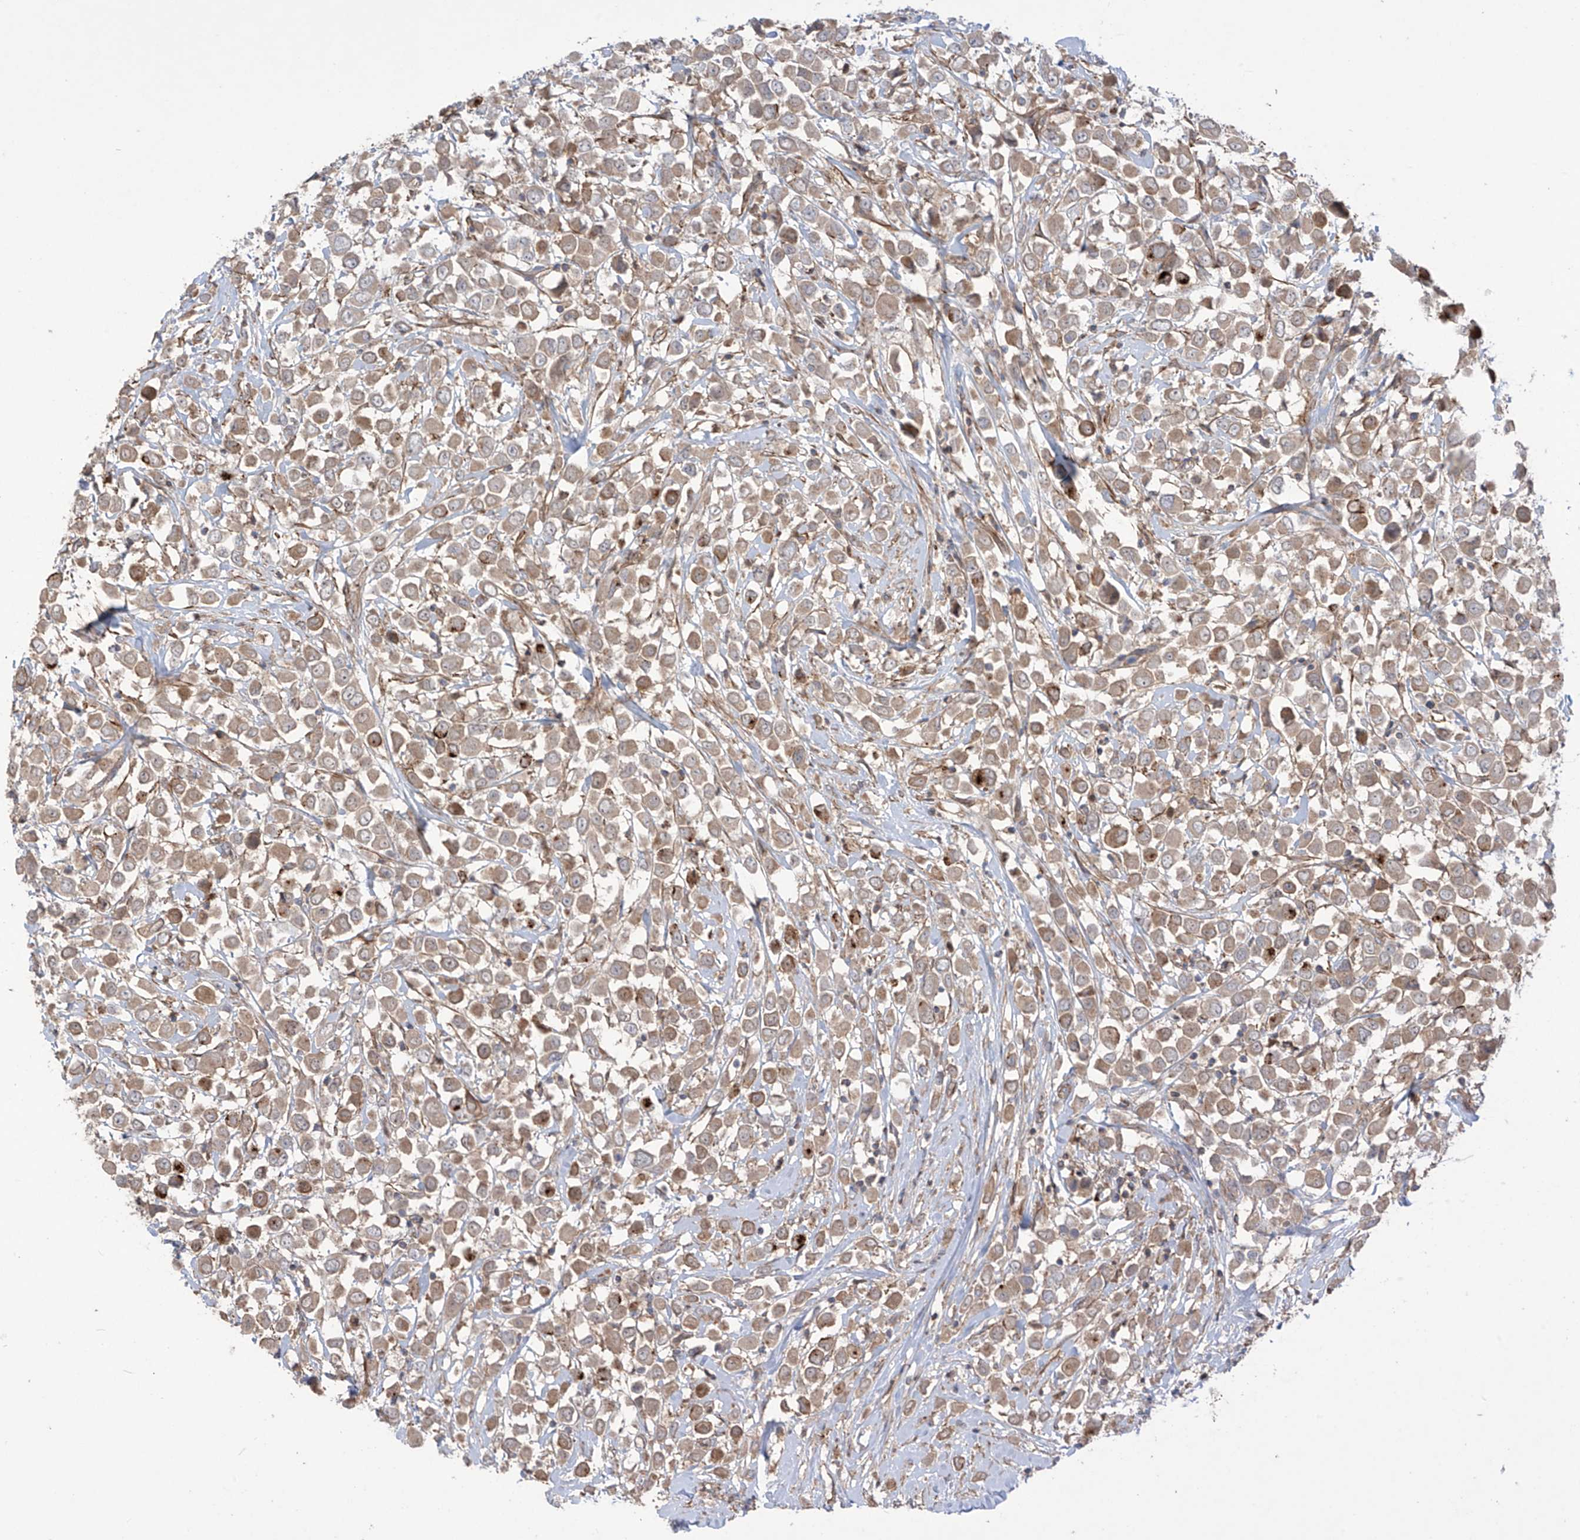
{"staining": {"intensity": "weak", "quantity": ">75%", "location": "cytoplasmic/membranous"}, "tissue": "breast cancer", "cell_type": "Tumor cells", "image_type": "cancer", "snomed": [{"axis": "morphology", "description": "Duct carcinoma"}, {"axis": "topography", "description": "Breast"}], "caption": "Weak cytoplasmic/membranous staining is seen in approximately >75% of tumor cells in breast cancer. The staining was performed using DAB (3,3'-diaminobenzidine) to visualize the protein expression in brown, while the nuclei were stained in blue with hematoxylin (Magnification: 20x).", "gene": "TRMU", "patient": {"sex": "female", "age": 61}}